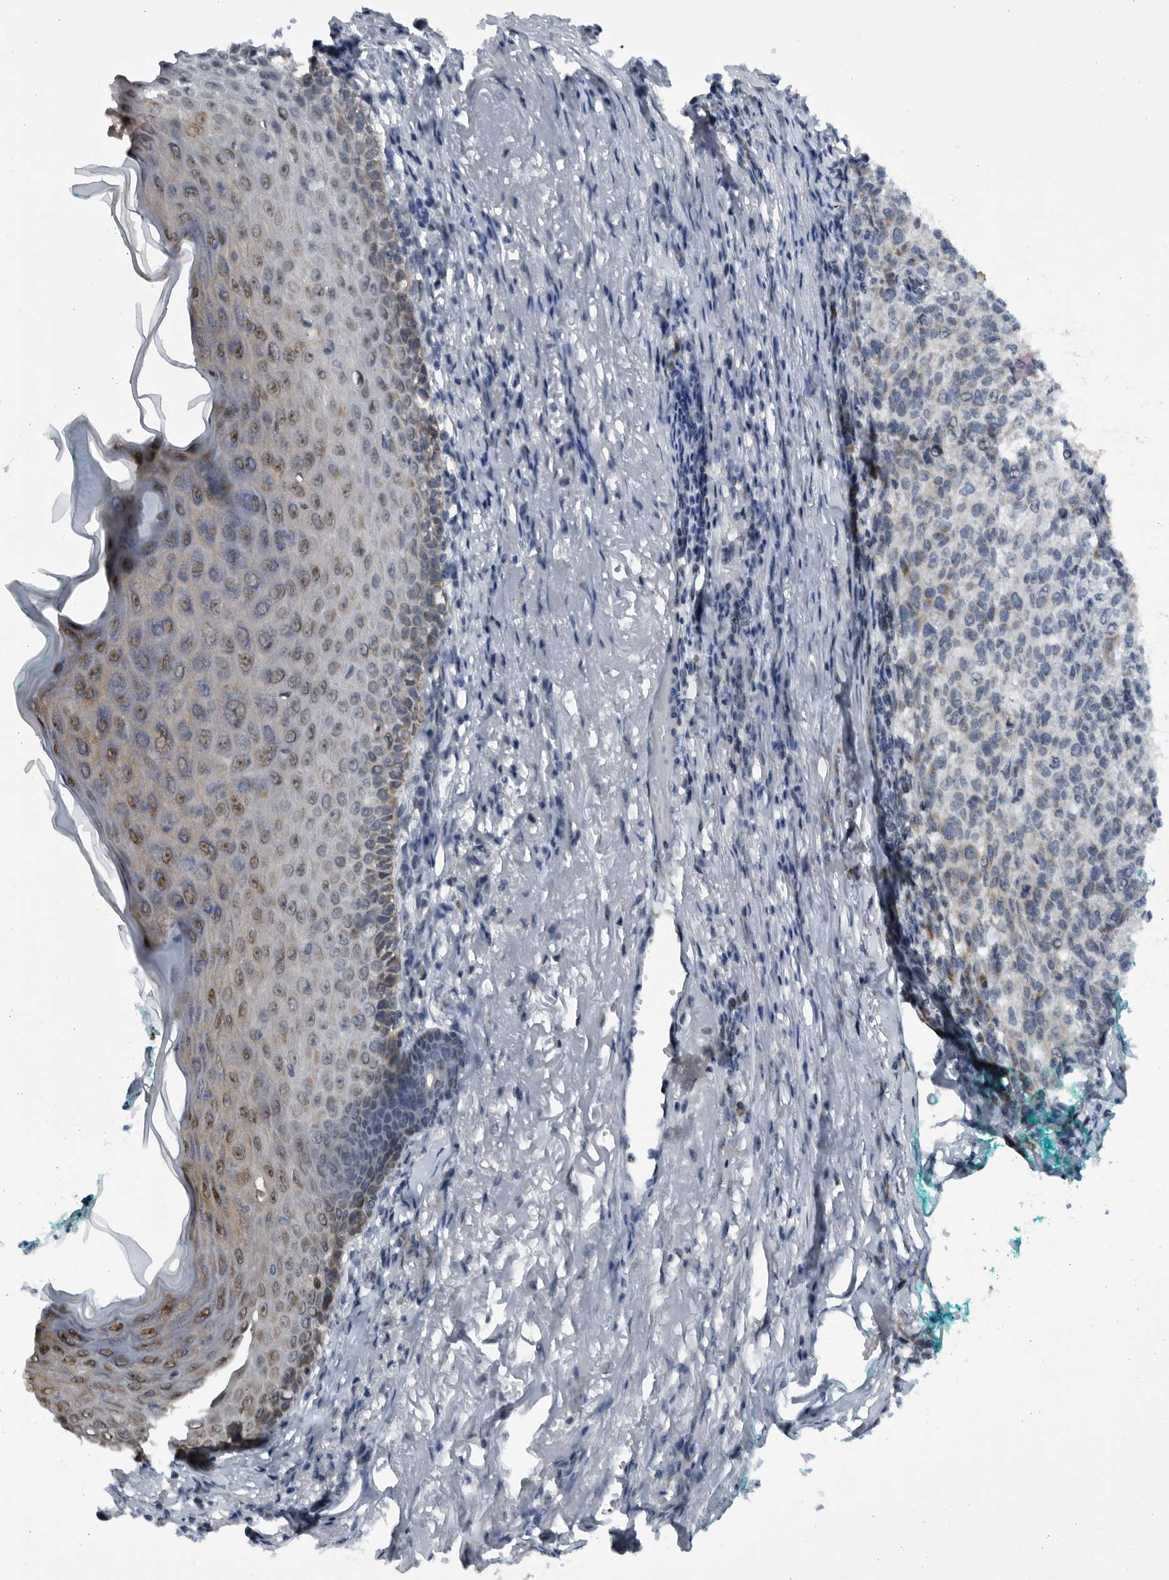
{"staining": {"intensity": "negative", "quantity": "none", "location": "none"}, "tissue": "melanoma", "cell_type": "Tumor cells", "image_type": "cancer", "snomed": [{"axis": "morphology", "description": "Necrosis, NOS"}, {"axis": "morphology", "description": "Malignant melanoma, NOS"}, {"axis": "topography", "description": "Skin"}], "caption": "Immunohistochemical staining of malignant melanoma reveals no significant staining in tumor cells. The staining was performed using DAB to visualize the protein expression in brown, while the nuclei were stained in blue with hematoxylin (Magnification: 20x).", "gene": "SLC25A22", "patient": {"sex": "female", "age": 87}}